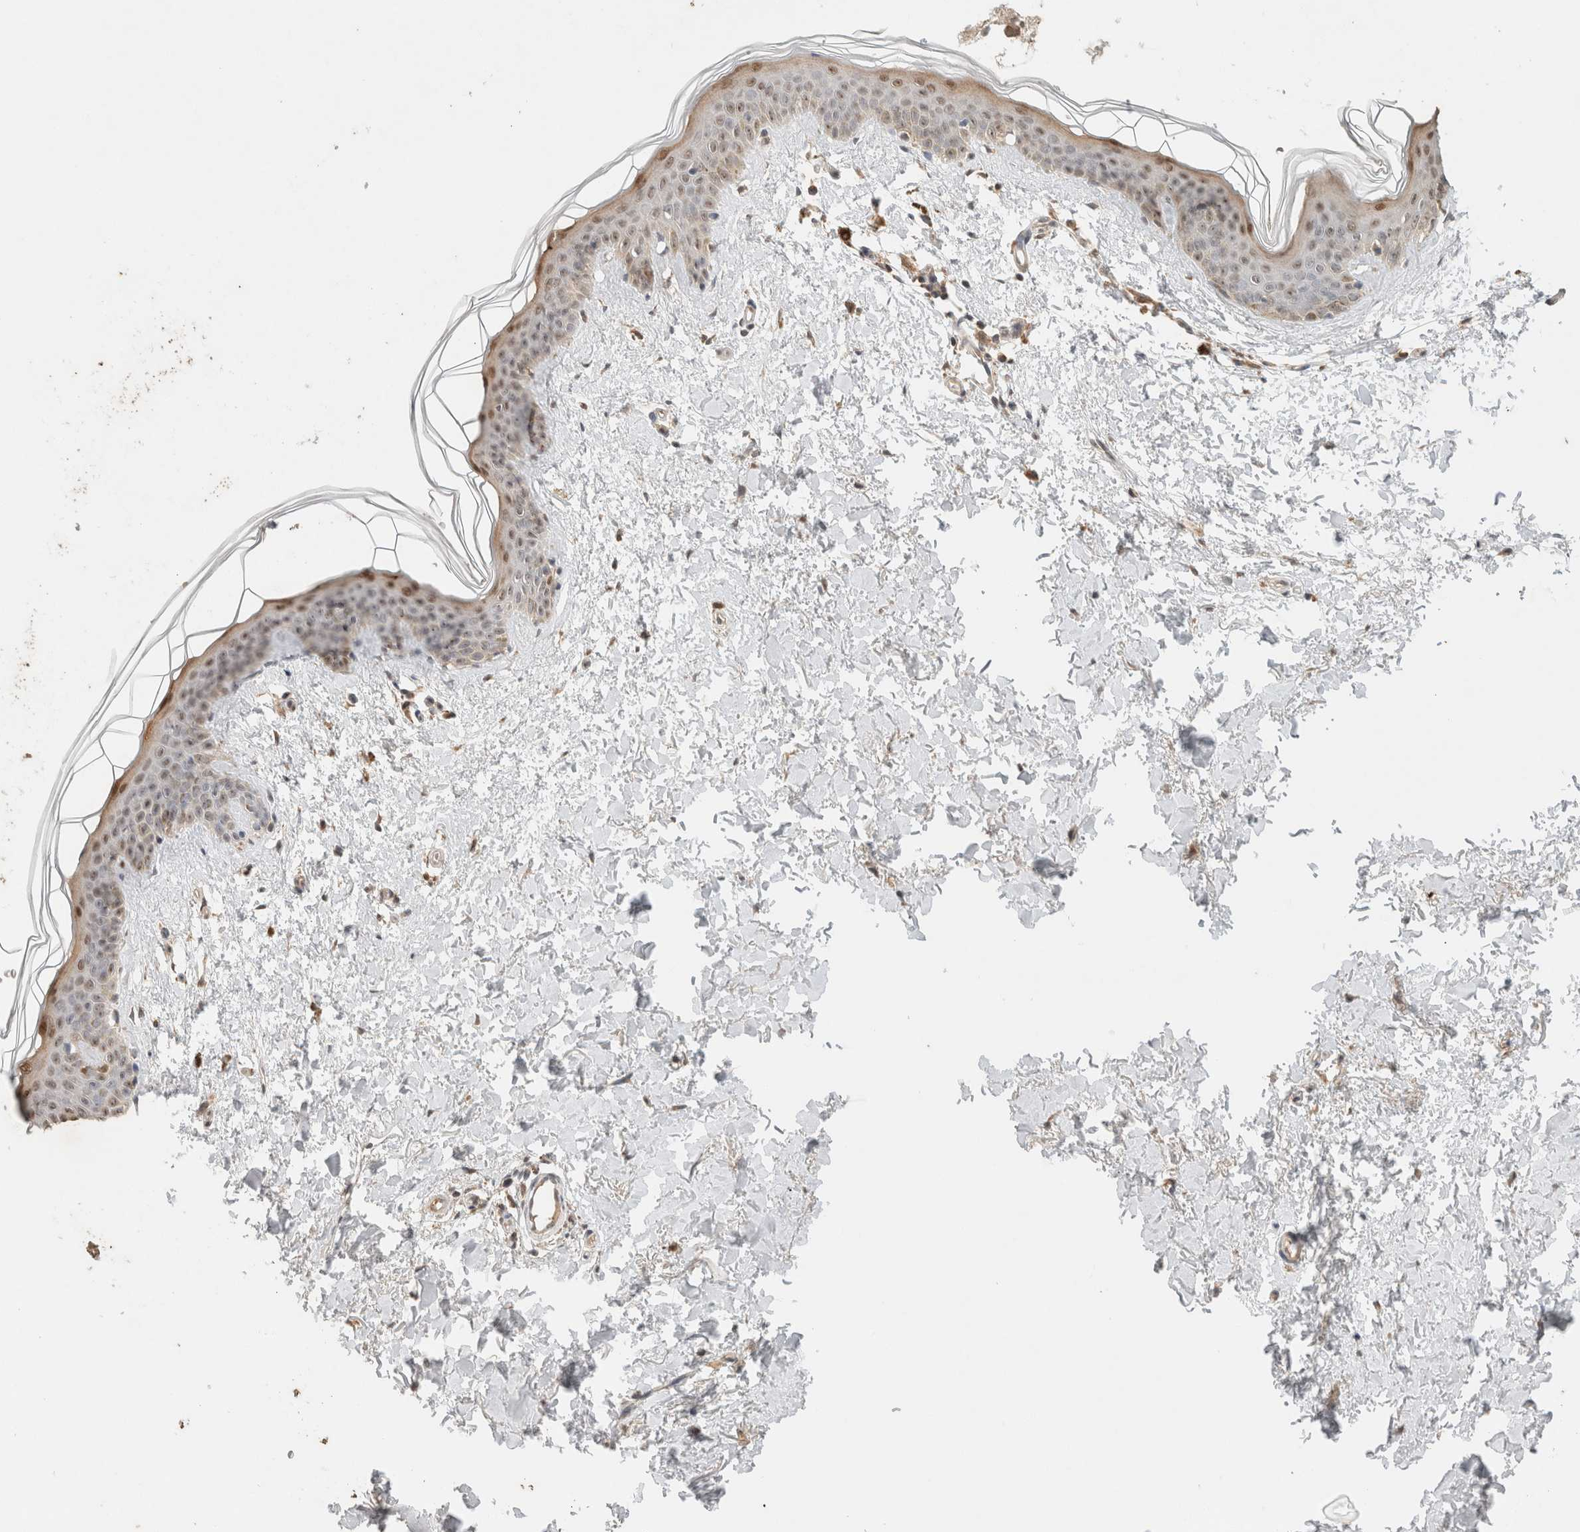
{"staining": {"intensity": "moderate", "quantity": ">75%", "location": "nuclear"}, "tissue": "skin", "cell_type": "Fibroblasts", "image_type": "normal", "snomed": [{"axis": "morphology", "description": "Normal tissue, NOS"}, {"axis": "topography", "description": "Skin"}], "caption": "Moderate nuclear staining for a protein is identified in approximately >75% of fibroblasts of unremarkable skin using immunohistochemistry.", "gene": "CA13", "patient": {"sex": "female", "age": 46}}